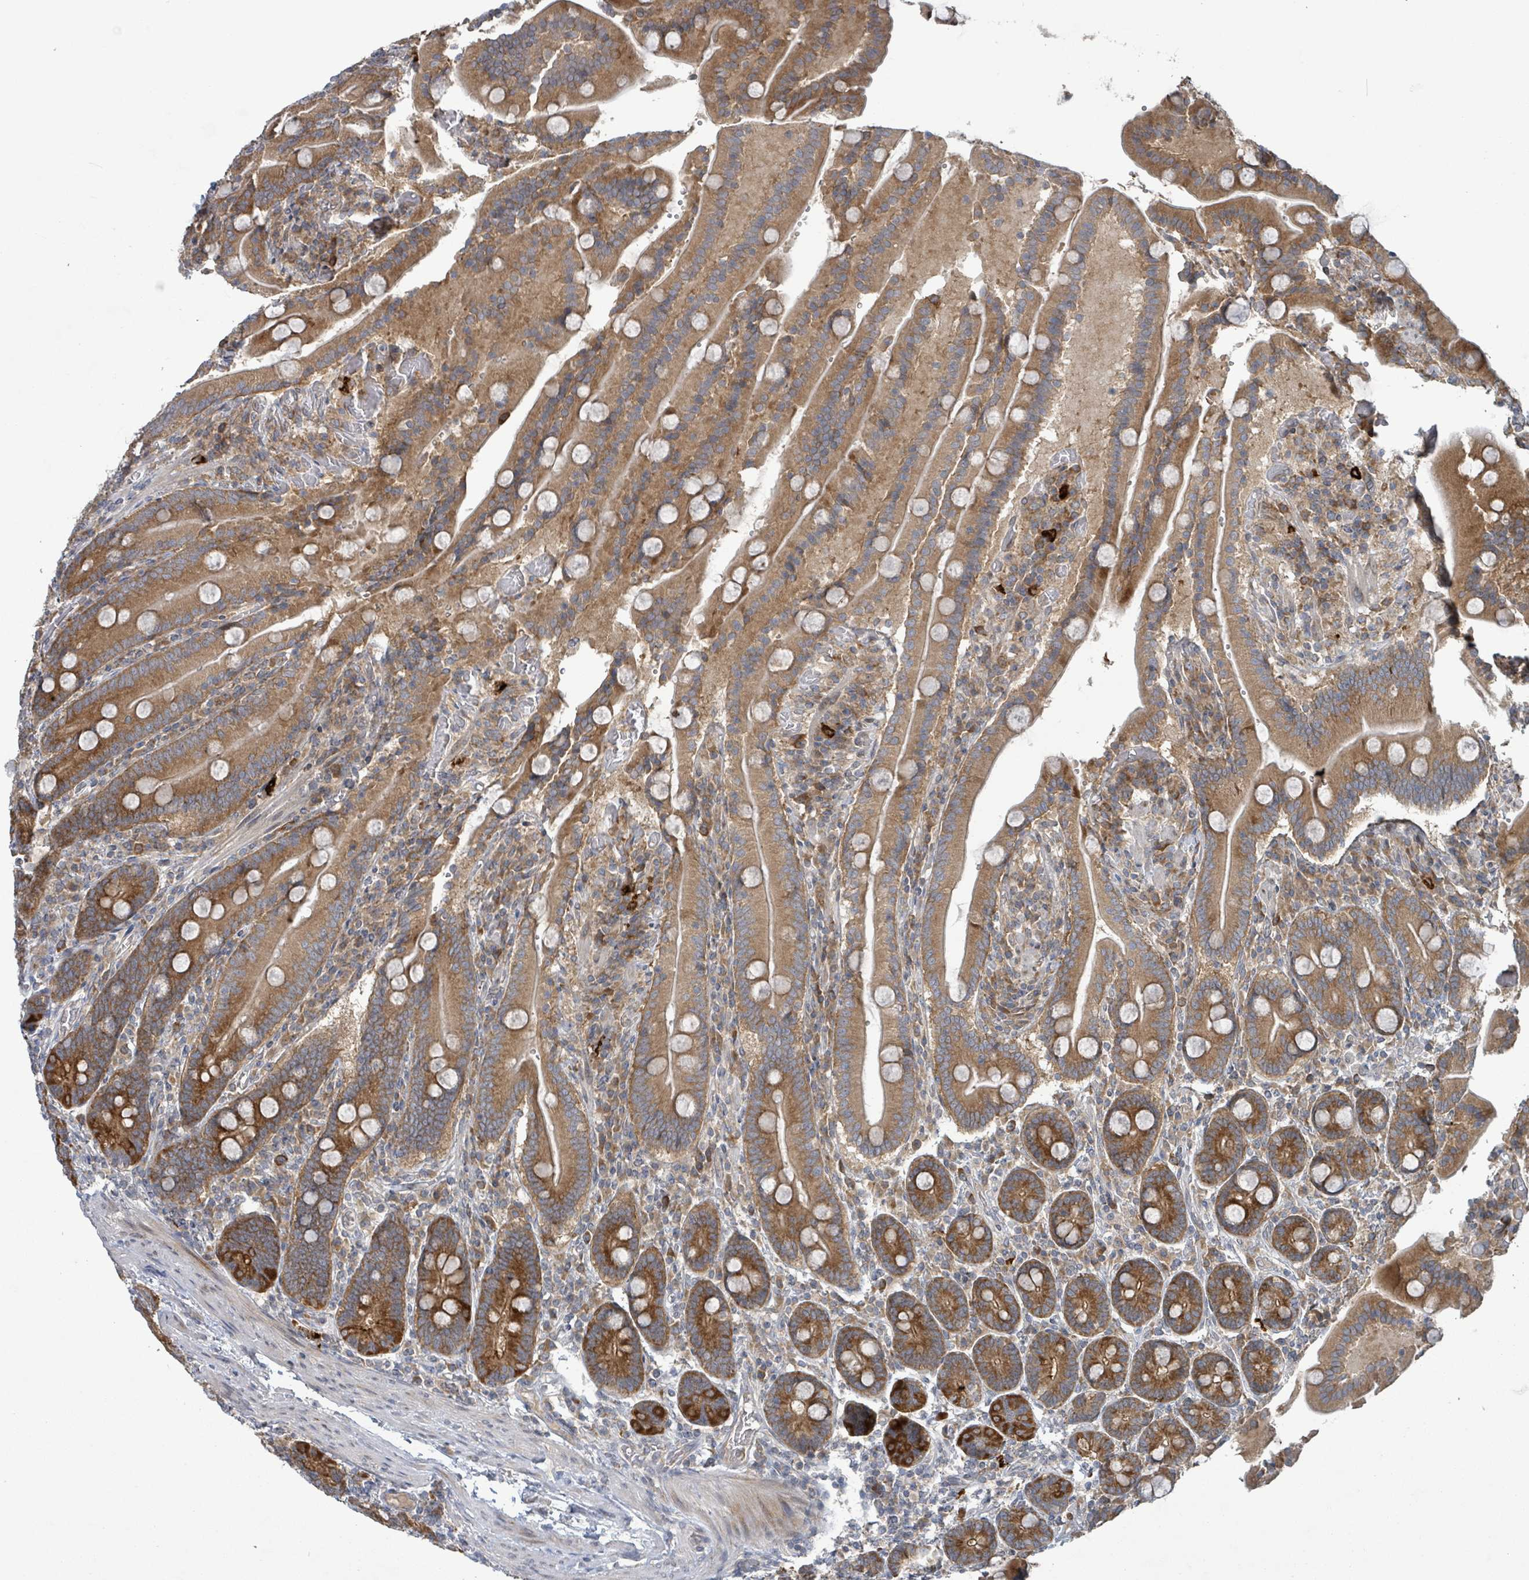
{"staining": {"intensity": "strong", "quantity": ">75%", "location": "cytoplasmic/membranous"}, "tissue": "duodenum", "cell_type": "Glandular cells", "image_type": "normal", "snomed": [{"axis": "morphology", "description": "Normal tissue, NOS"}, {"axis": "topography", "description": "Duodenum"}], "caption": "Immunohistochemical staining of unremarkable duodenum displays >75% levels of strong cytoplasmic/membranous protein staining in about >75% of glandular cells. Nuclei are stained in blue.", "gene": "OR51E1", "patient": {"sex": "female", "age": 62}}